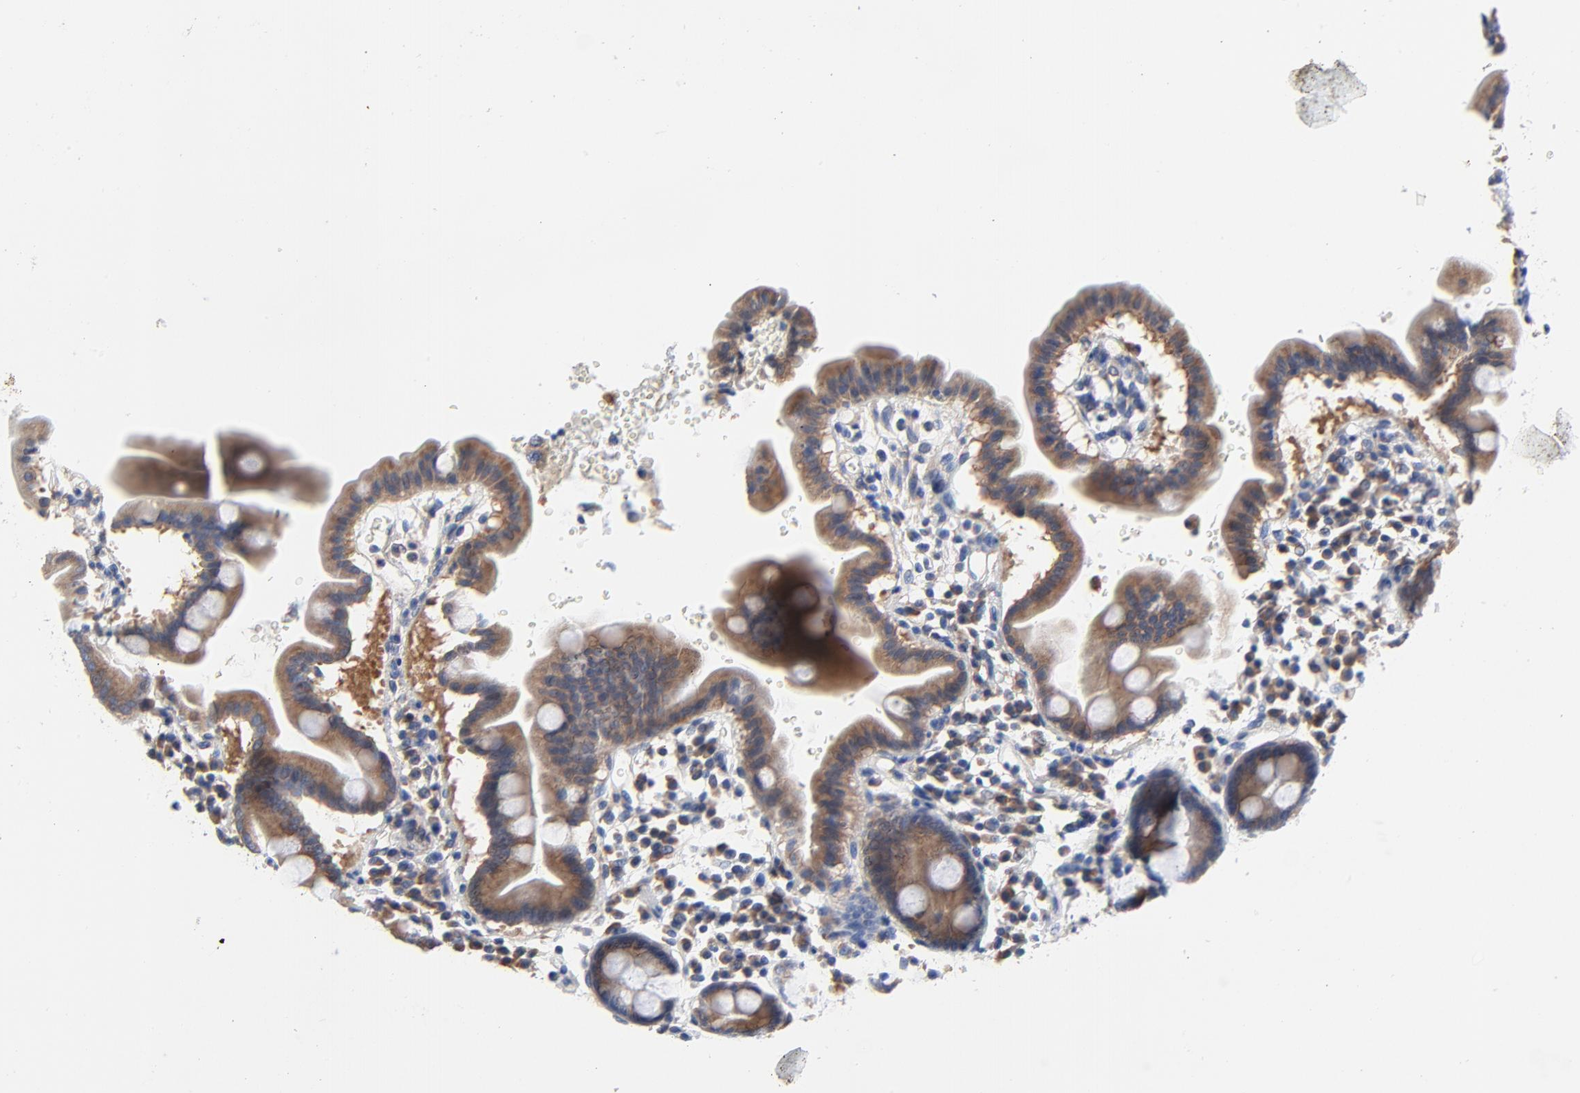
{"staining": {"intensity": "strong", "quantity": ">75%", "location": "cytoplasmic/membranous"}, "tissue": "duodenum", "cell_type": "Glandular cells", "image_type": "normal", "snomed": [{"axis": "morphology", "description": "Normal tissue, NOS"}, {"axis": "topography", "description": "Duodenum"}], "caption": "The image shows a brown stain indicating the presence of a protein in the cytoplasmic/membranous of glandular cells in duodenum. The staining was performed using DAB to visualize the protein expression in brown, while the nuclei were stained in blue with hematoxylin (Magnification: 20x).", "gene": "VAV2", "patient": {"sex": "male", "age": 50}}